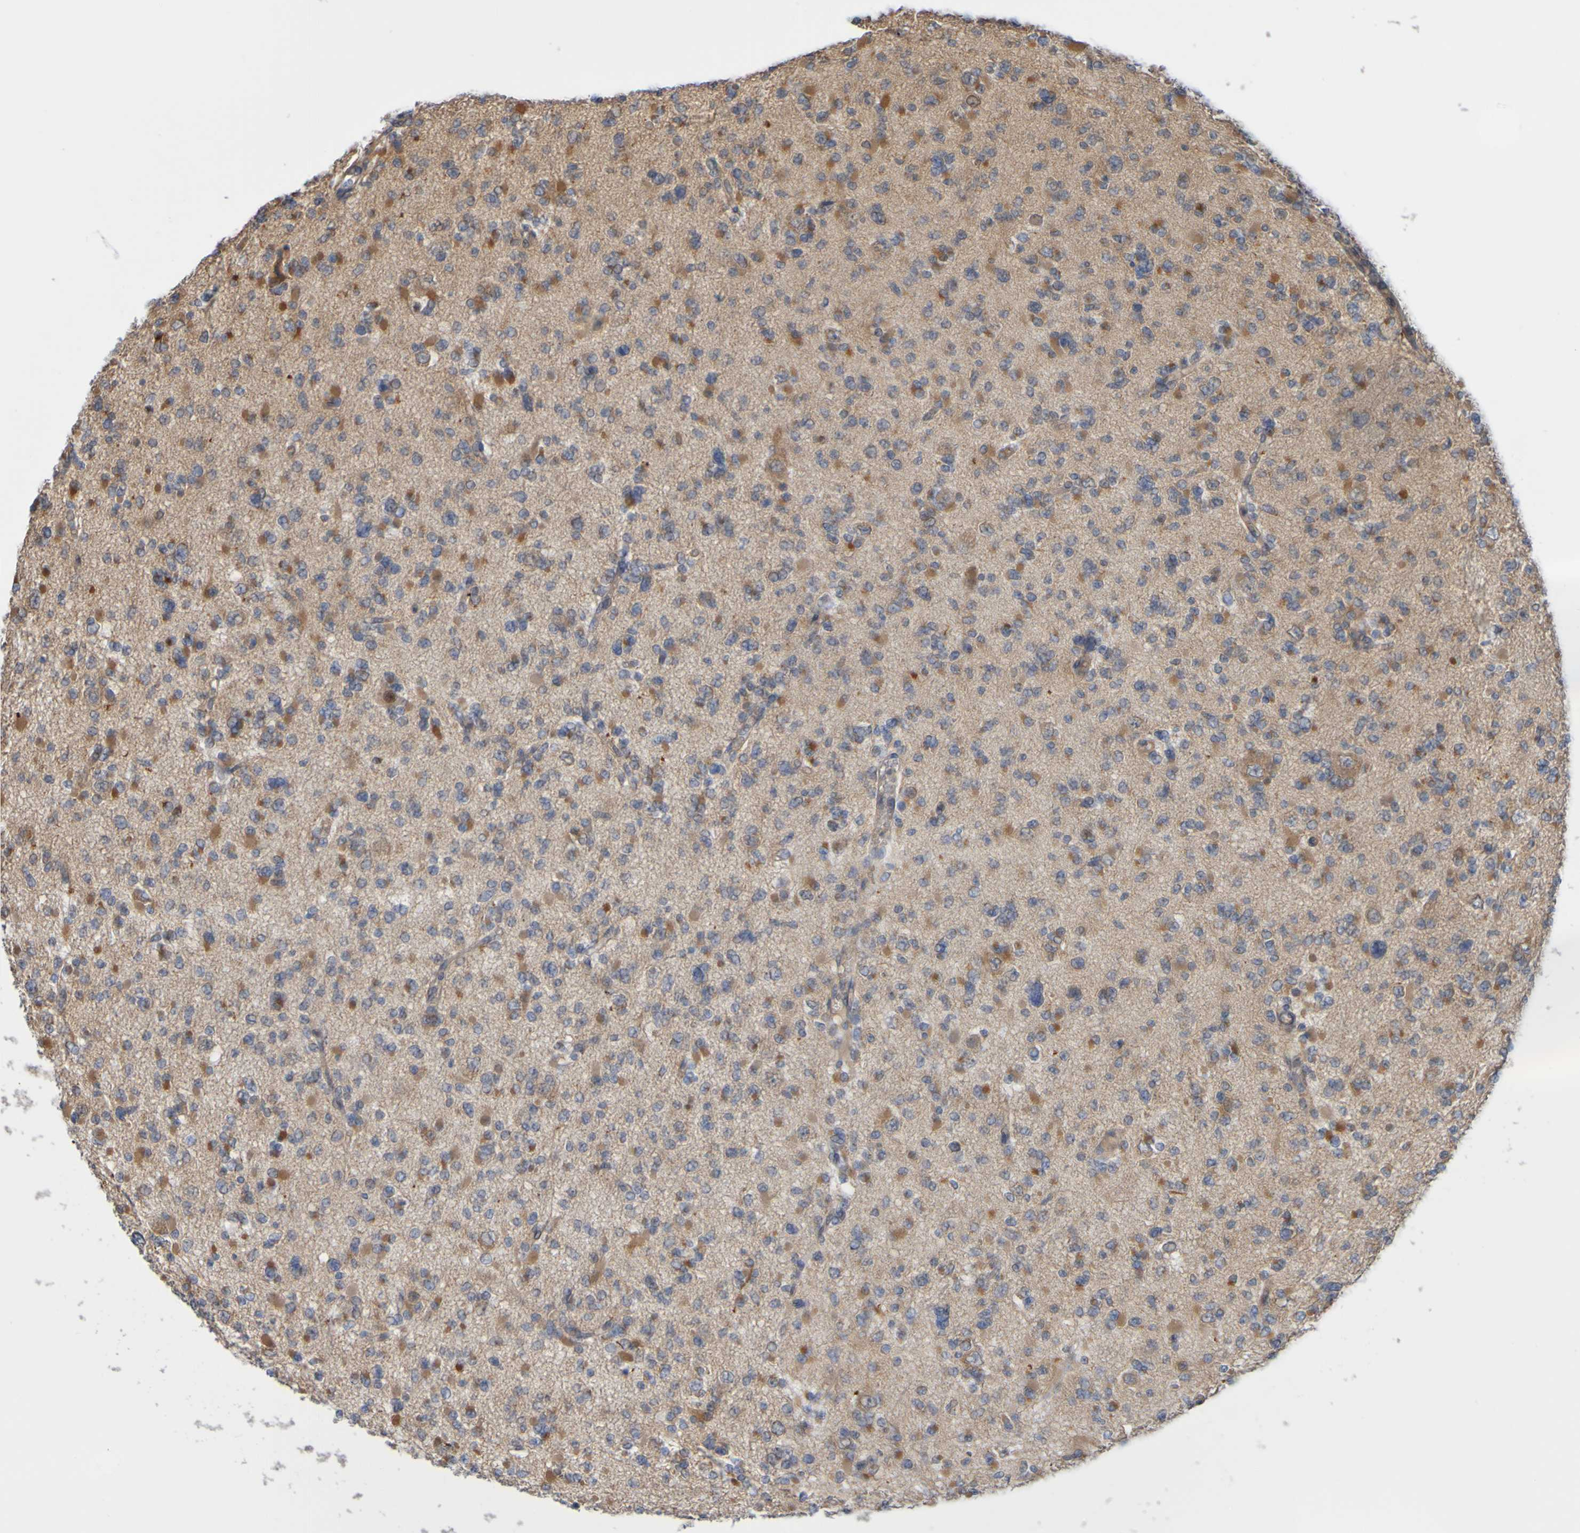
{"staining": {"intensity": "moderate", "quantity": ">75%", "location": "cytoplasmic/membranous"}, "tissue": "glioma", "cell_type": "Tumor cells", "image_type": "cancer", "snomed": [{"axis": "morphology", "description": "Glioma, malignant, Low grade"}, {"axis": "topography", "description": "Brain"}], "caption": "This photomicrograph reveals glioma stained with immunohistochemistry (IHC) to label a protein in brown. The cytoplasmic/membranous of tumor cells show moderate positivity for the protein. Nuclei are counter-stained blue.", "gene": "NAV2", "patient": {"sex": "female", "age": 22}}